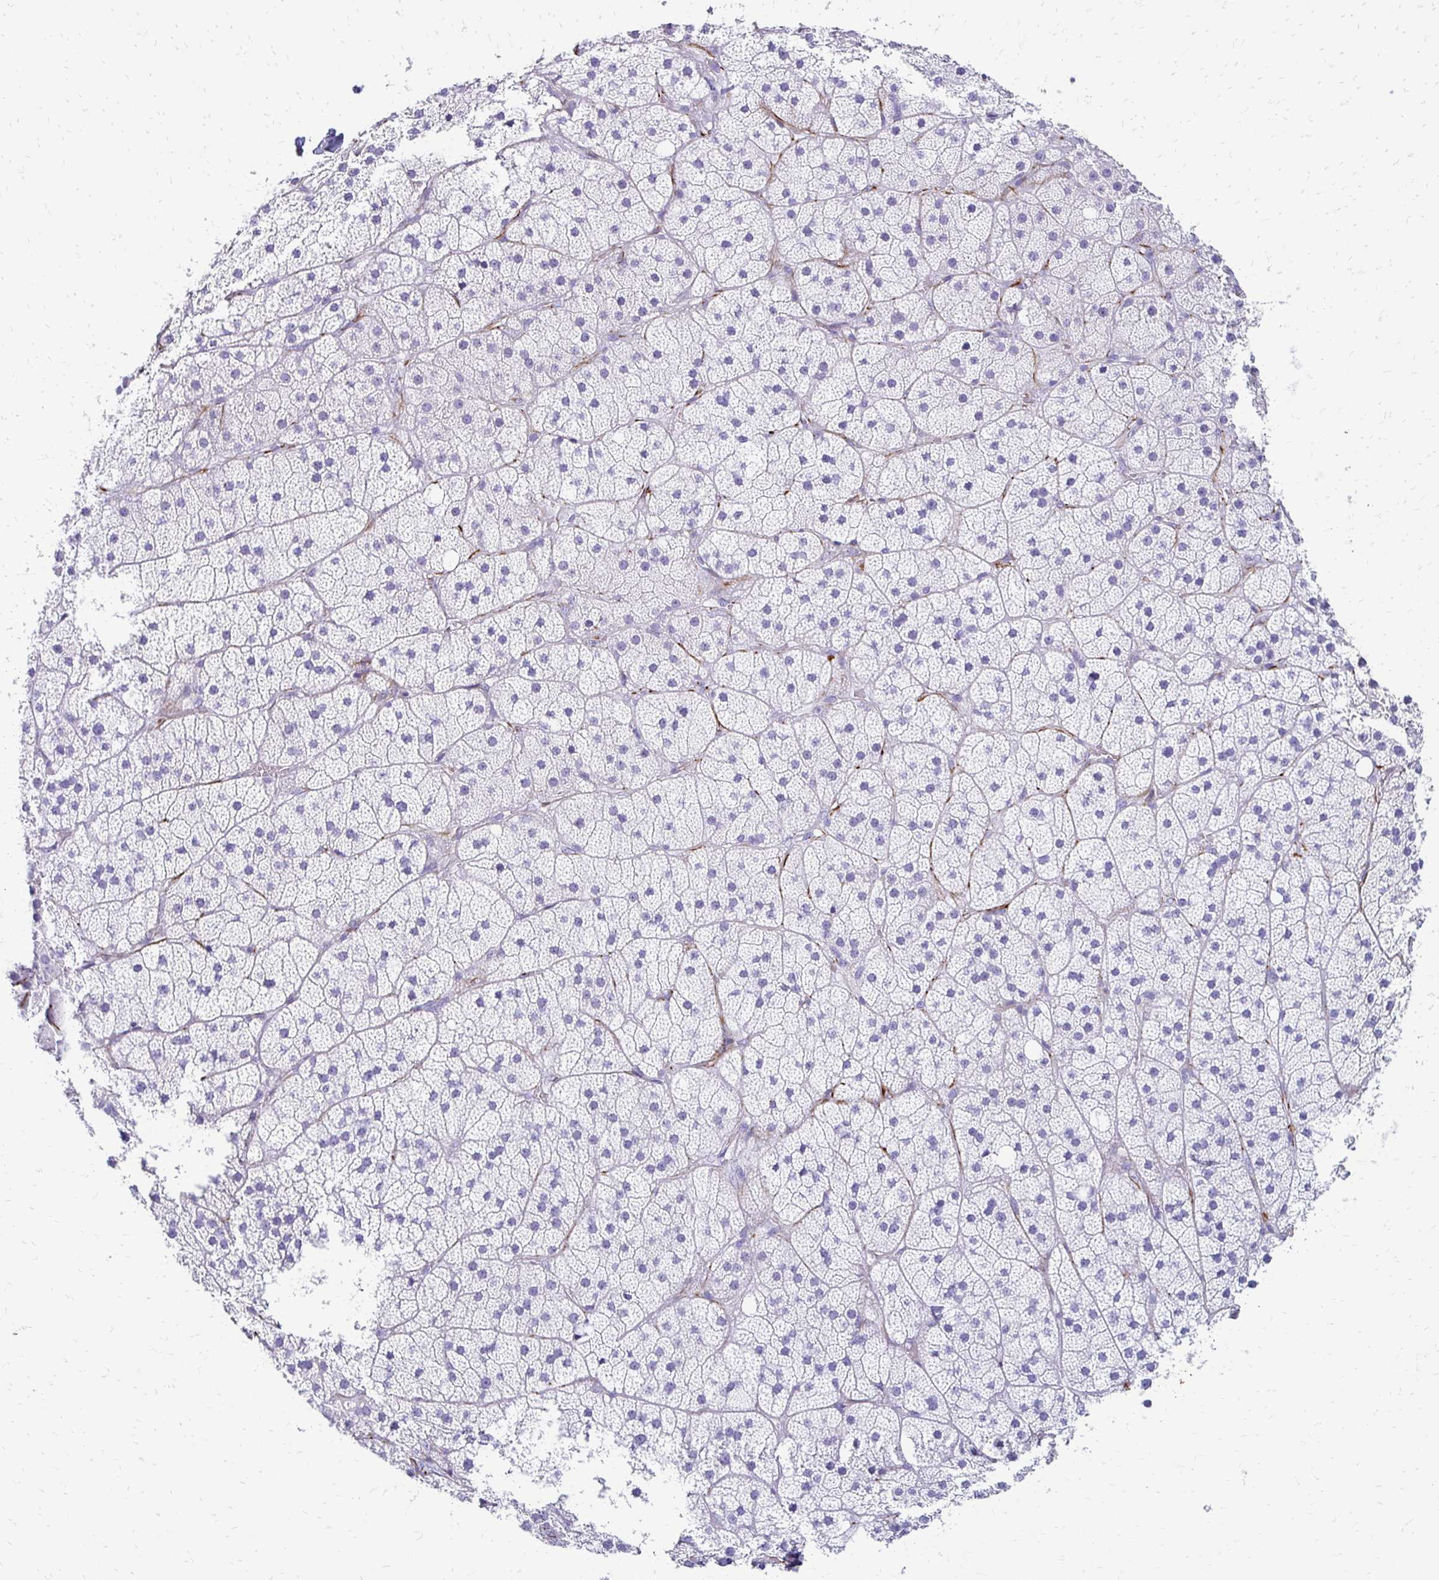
{"staining": {"intensity": "negative", "quantity": "none", "location": "none"}, "tissue": "adrenal gland", "cell_type": "Glandular cells", "image_type": "normal", "snomed": [{"axis": "morphology", "description": "Normal tissue, NOS"}, {"axis": "topography", "description": "Adrenal gland"}], "caption": "Micrograph shows no significant protein positivity in glandular cells of normal adrenal gland. (DAB immunohistochemistry, high magnification).", "gene": "TMEM54", "patient": {"sex": "male", "age": 57}}